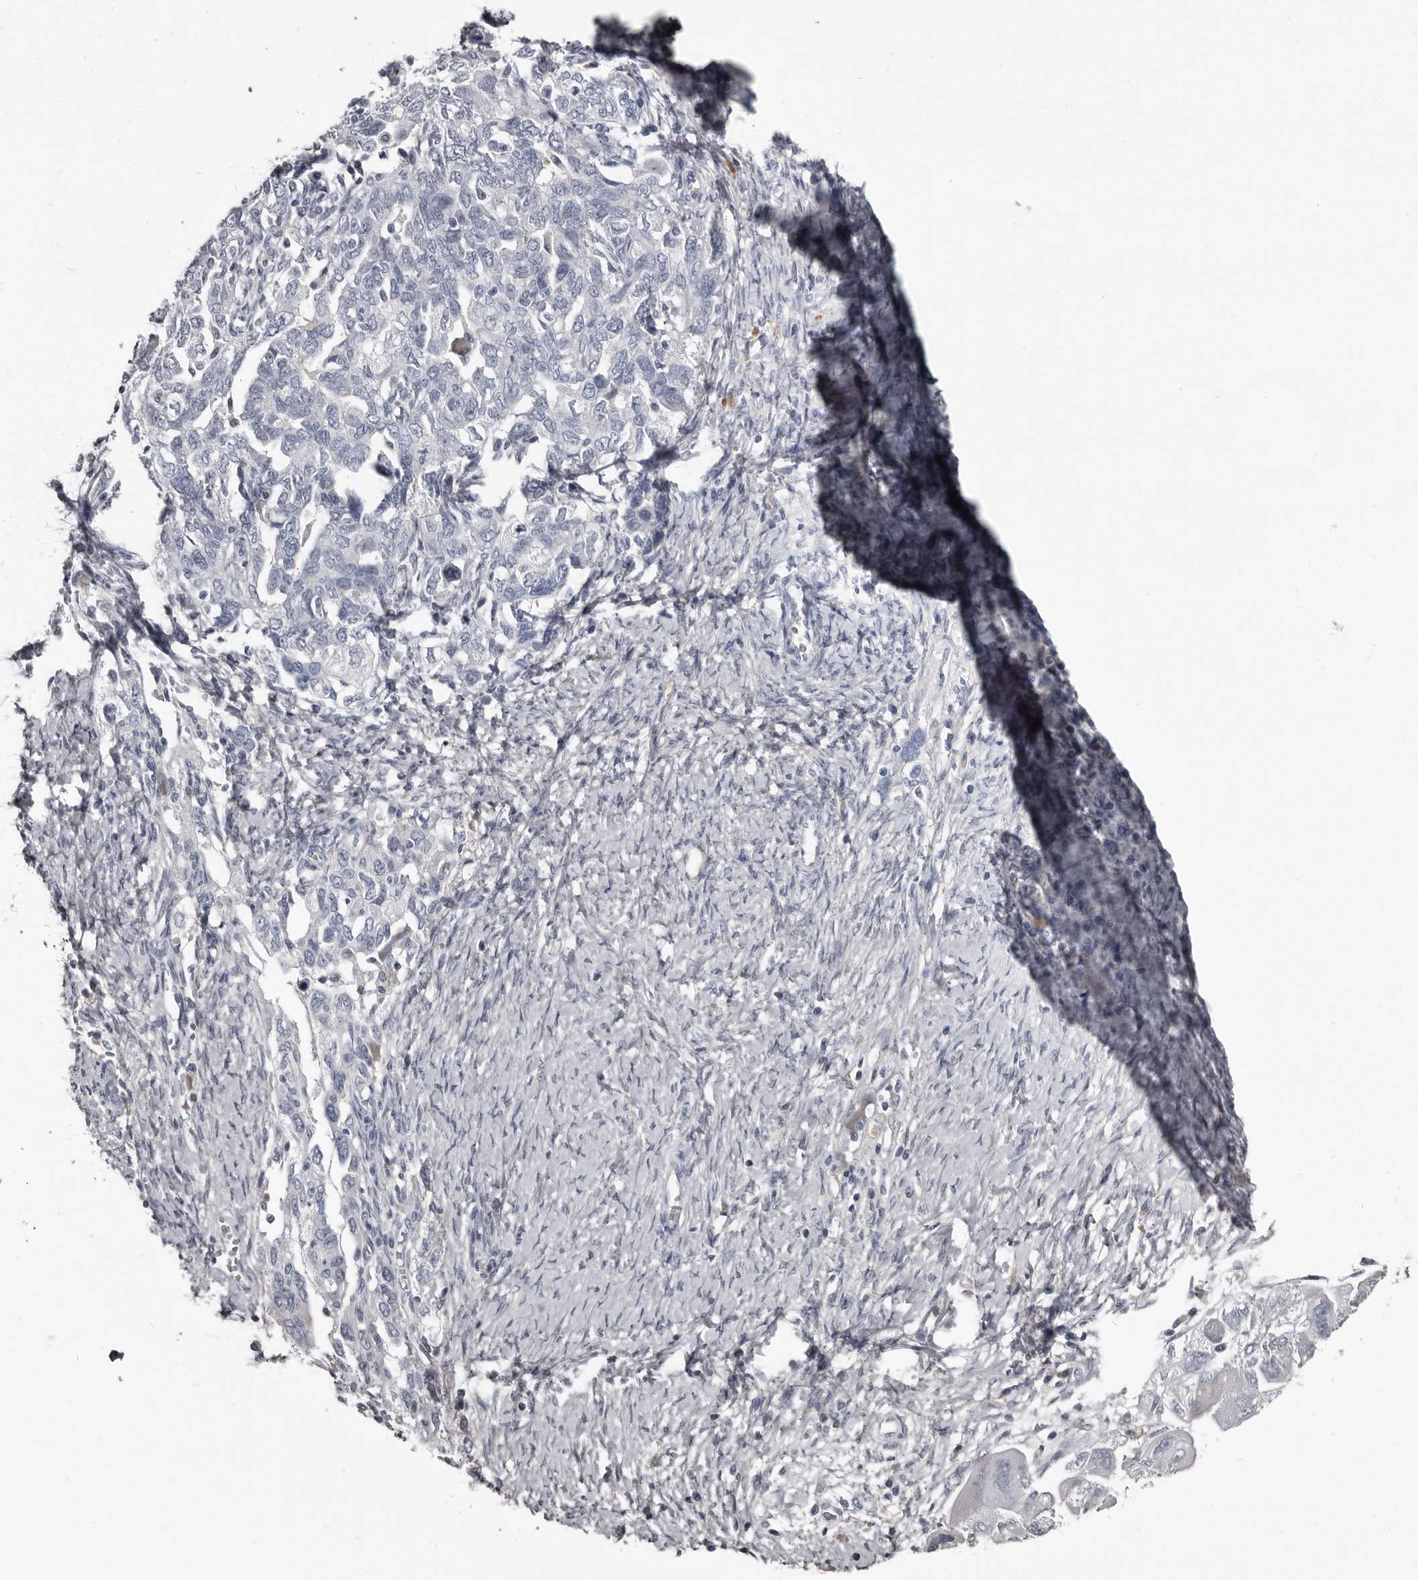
{"staining": {"intensity": "negative", "quantity": "none", "location": "none"}, "tissue": "ovarian cancer", "cell_type": "Tumor cells", "image_type": "cancer", "snomed": [{"axis": "morphology", "description": "Carcinoma, NOS"}, {"axis": "morphology", "description": "Cystadenocarcinoma, serous, NOS"}, {"axis": "topography", "description": "Ovary"}], "caption": "Histopathology image shows no significant protein staining in tumor cells of ovarian serous cystadenocarcinoma. (DAB IHC with hematoxylin counter stain).", "gene": "GREB1", "patient": {"sex": "female", "age": 69}}